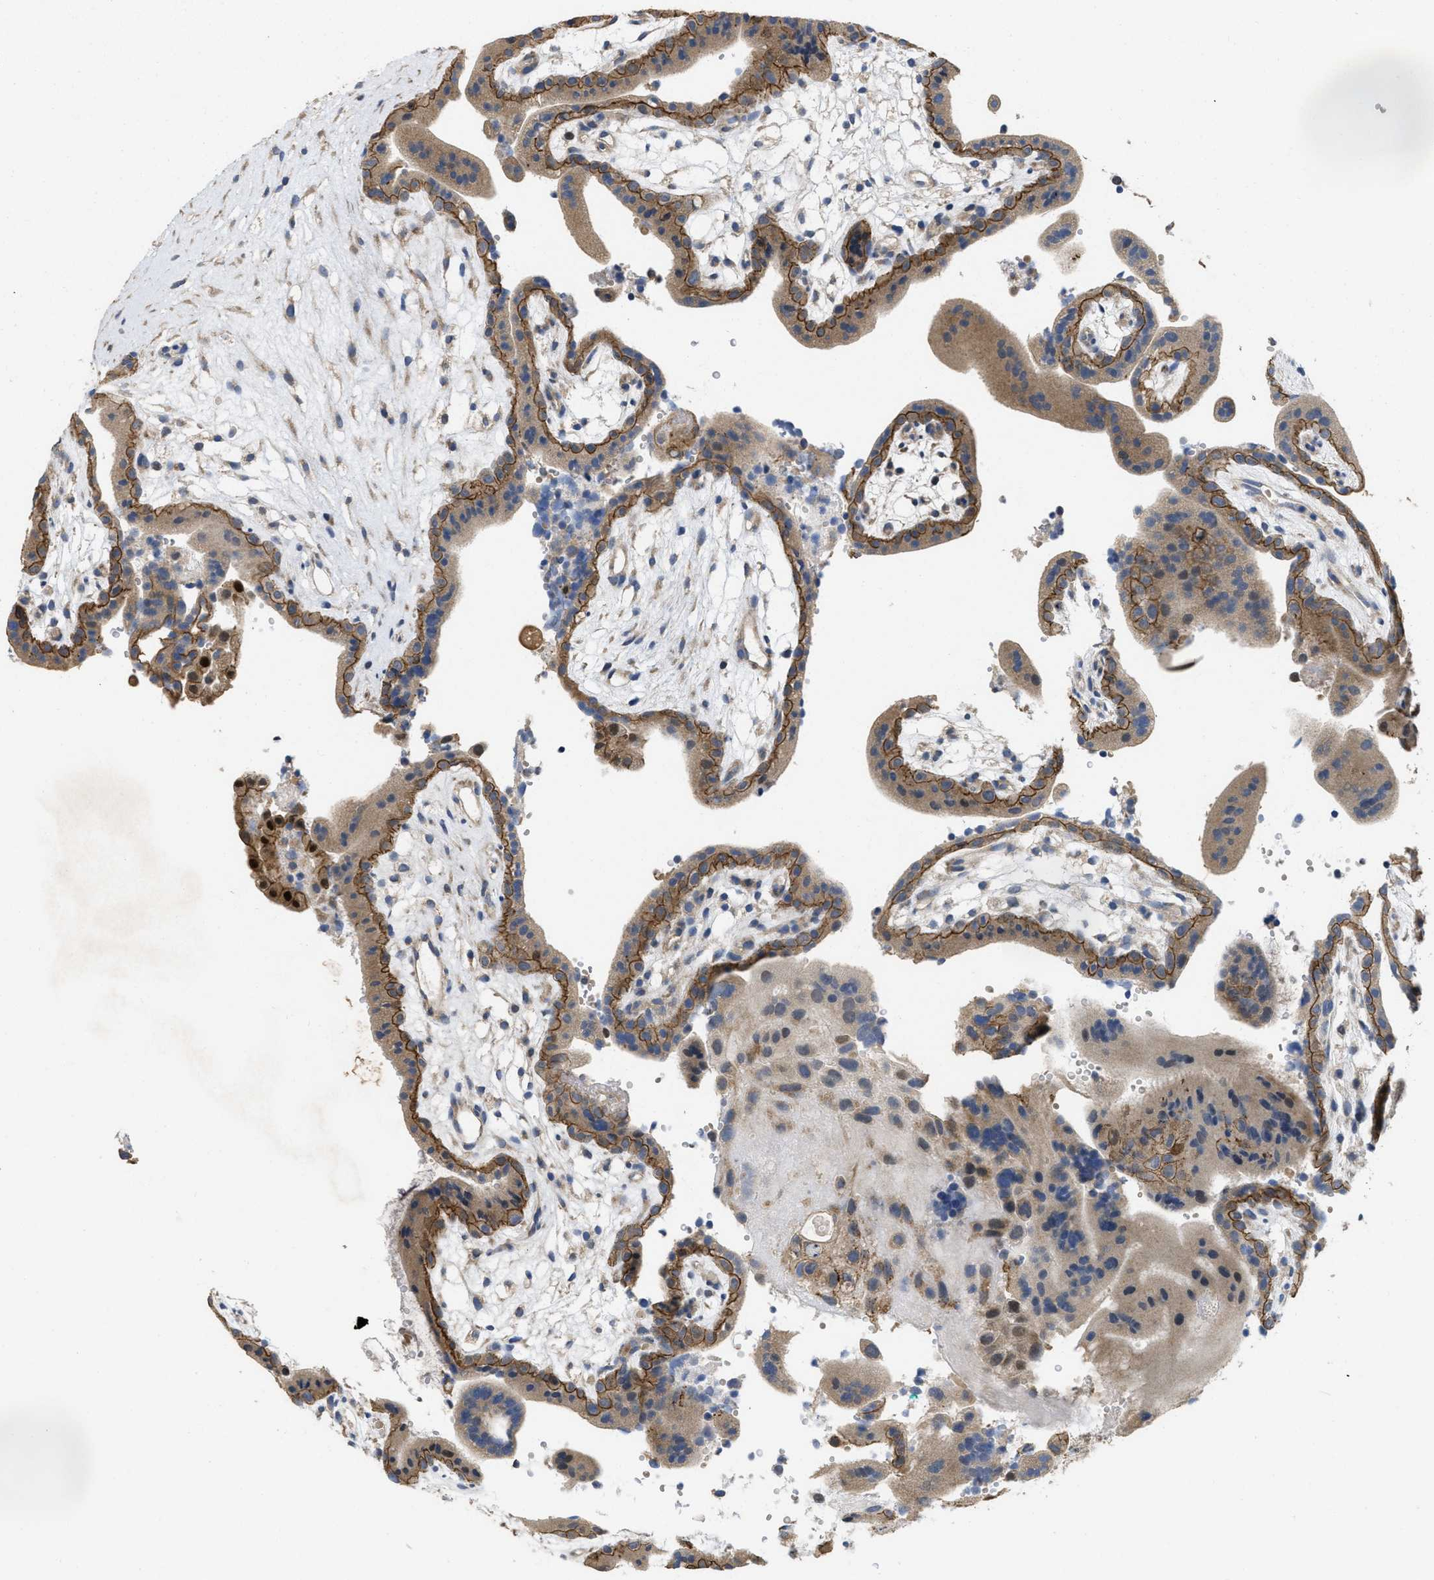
{"staining": {"intensity": "moderate", "quantity": ">75%", "location": "cytoplasmic/membranous,nuclear"}, "tissue": "placenta", "cell_type": "Decidual cells", "image_type": "normal", "snomed": [{"axis": "morphology", "description": "Normal tissue, NOS"}, {"axis": "topography", "description": "Placenta"}], "caption": "The photomicrograph demonstrates staining of benign placenta, revealing moderate cytoplasmic/membranous,nuclear protein expression (brown color) within decidual cells.", "gene": "CDPF1", "patient": {"sex": "female", "age": 18}}